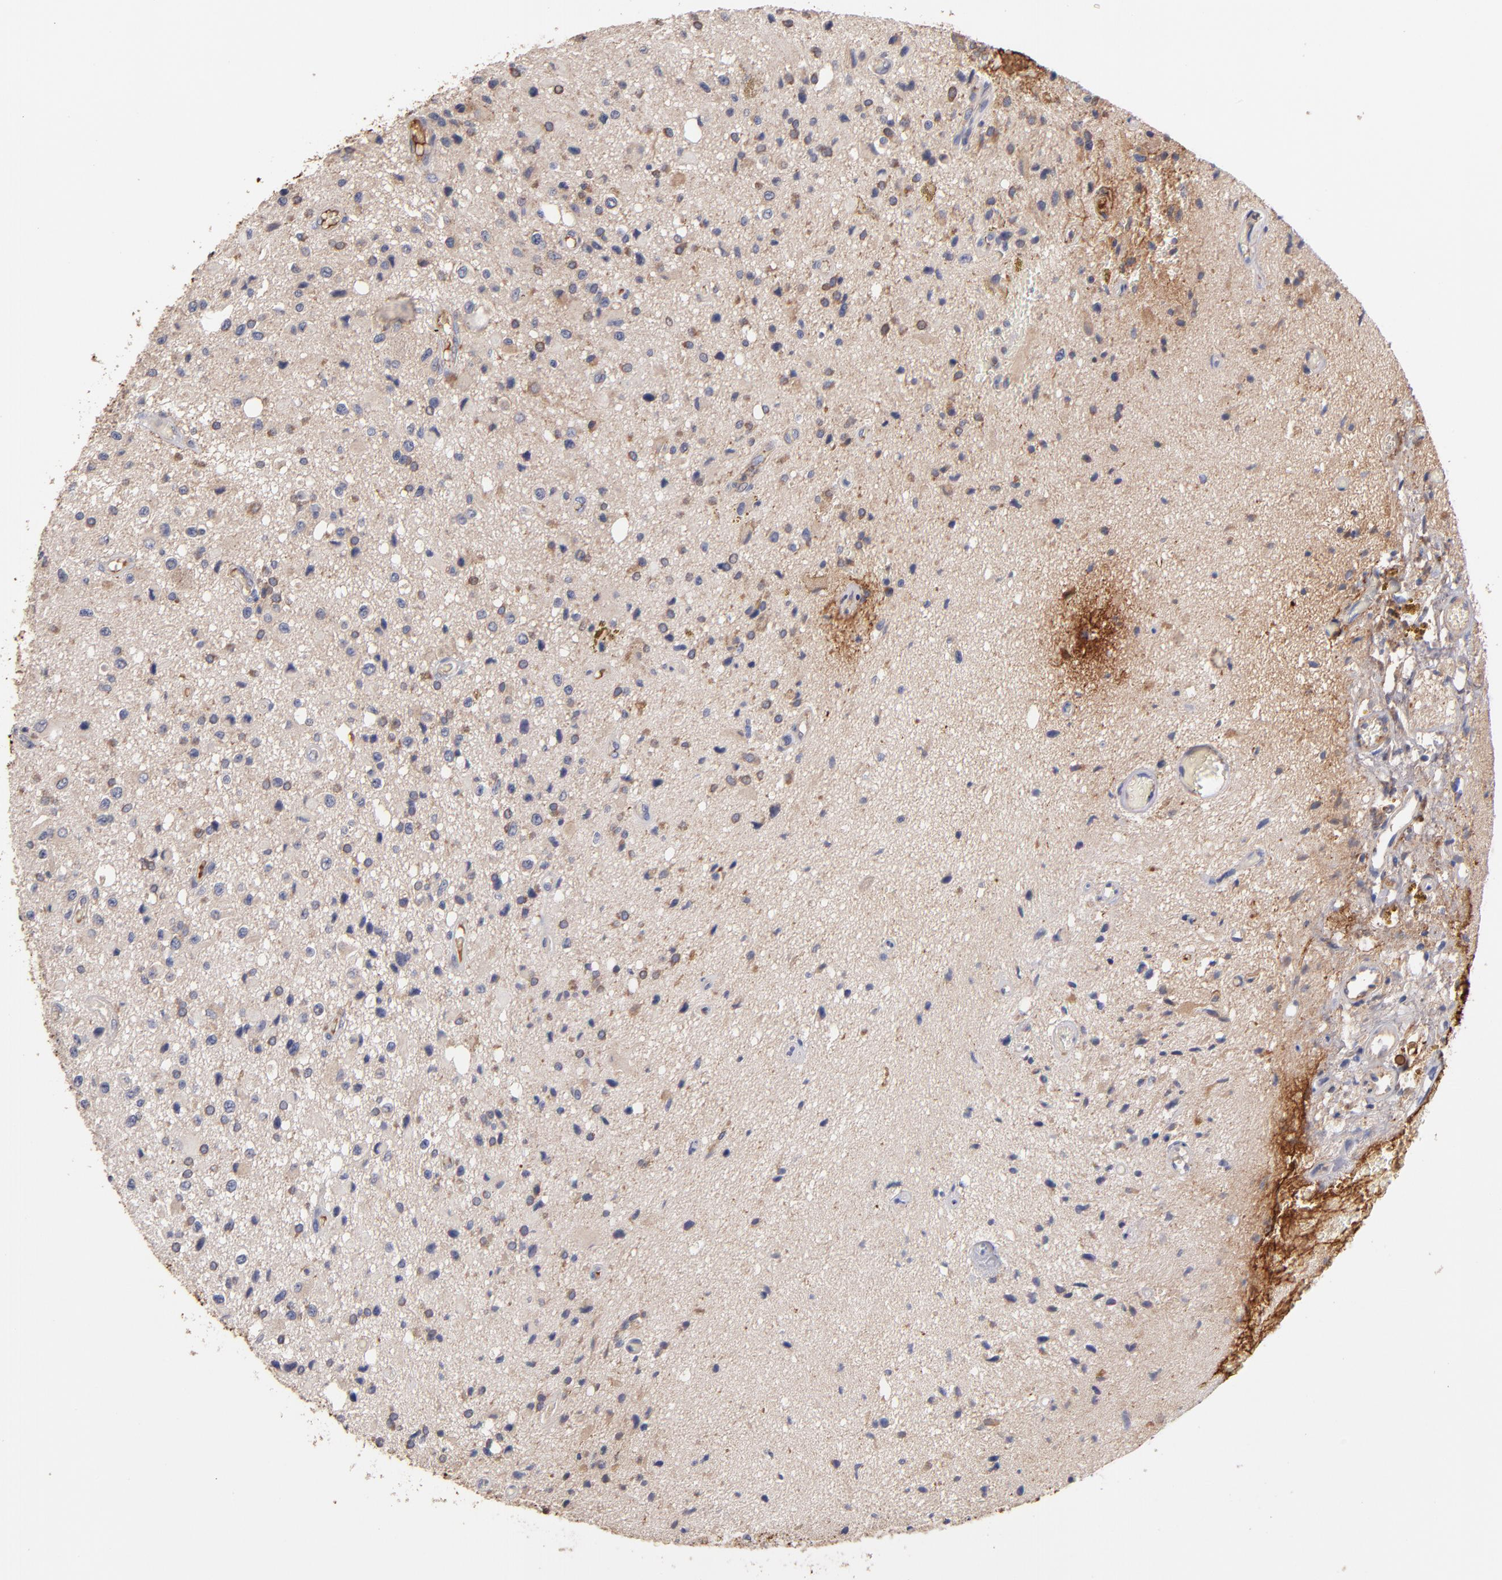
{"staining": {"intensity": "weak", "quantity": ">75%", "location": "cytoplasmic/membranous"}, "tissue": "glioma", "cell_type": "Tumor cells", "image_type": "cancer", "snomed": [{"axis": "morphology", "description": "Glioma, malignant, Low grade"}, {"axis": "topography", "description": "Brain"}], "caption": "High-power microscopy captured an immunohistochemistry (IHC) image of glioma, revealing weak cytoplasmic/membranous expression in about >75% of tumor cells.", "gene": "DACT1", "patient": {"sex": "male", "age": 58}}